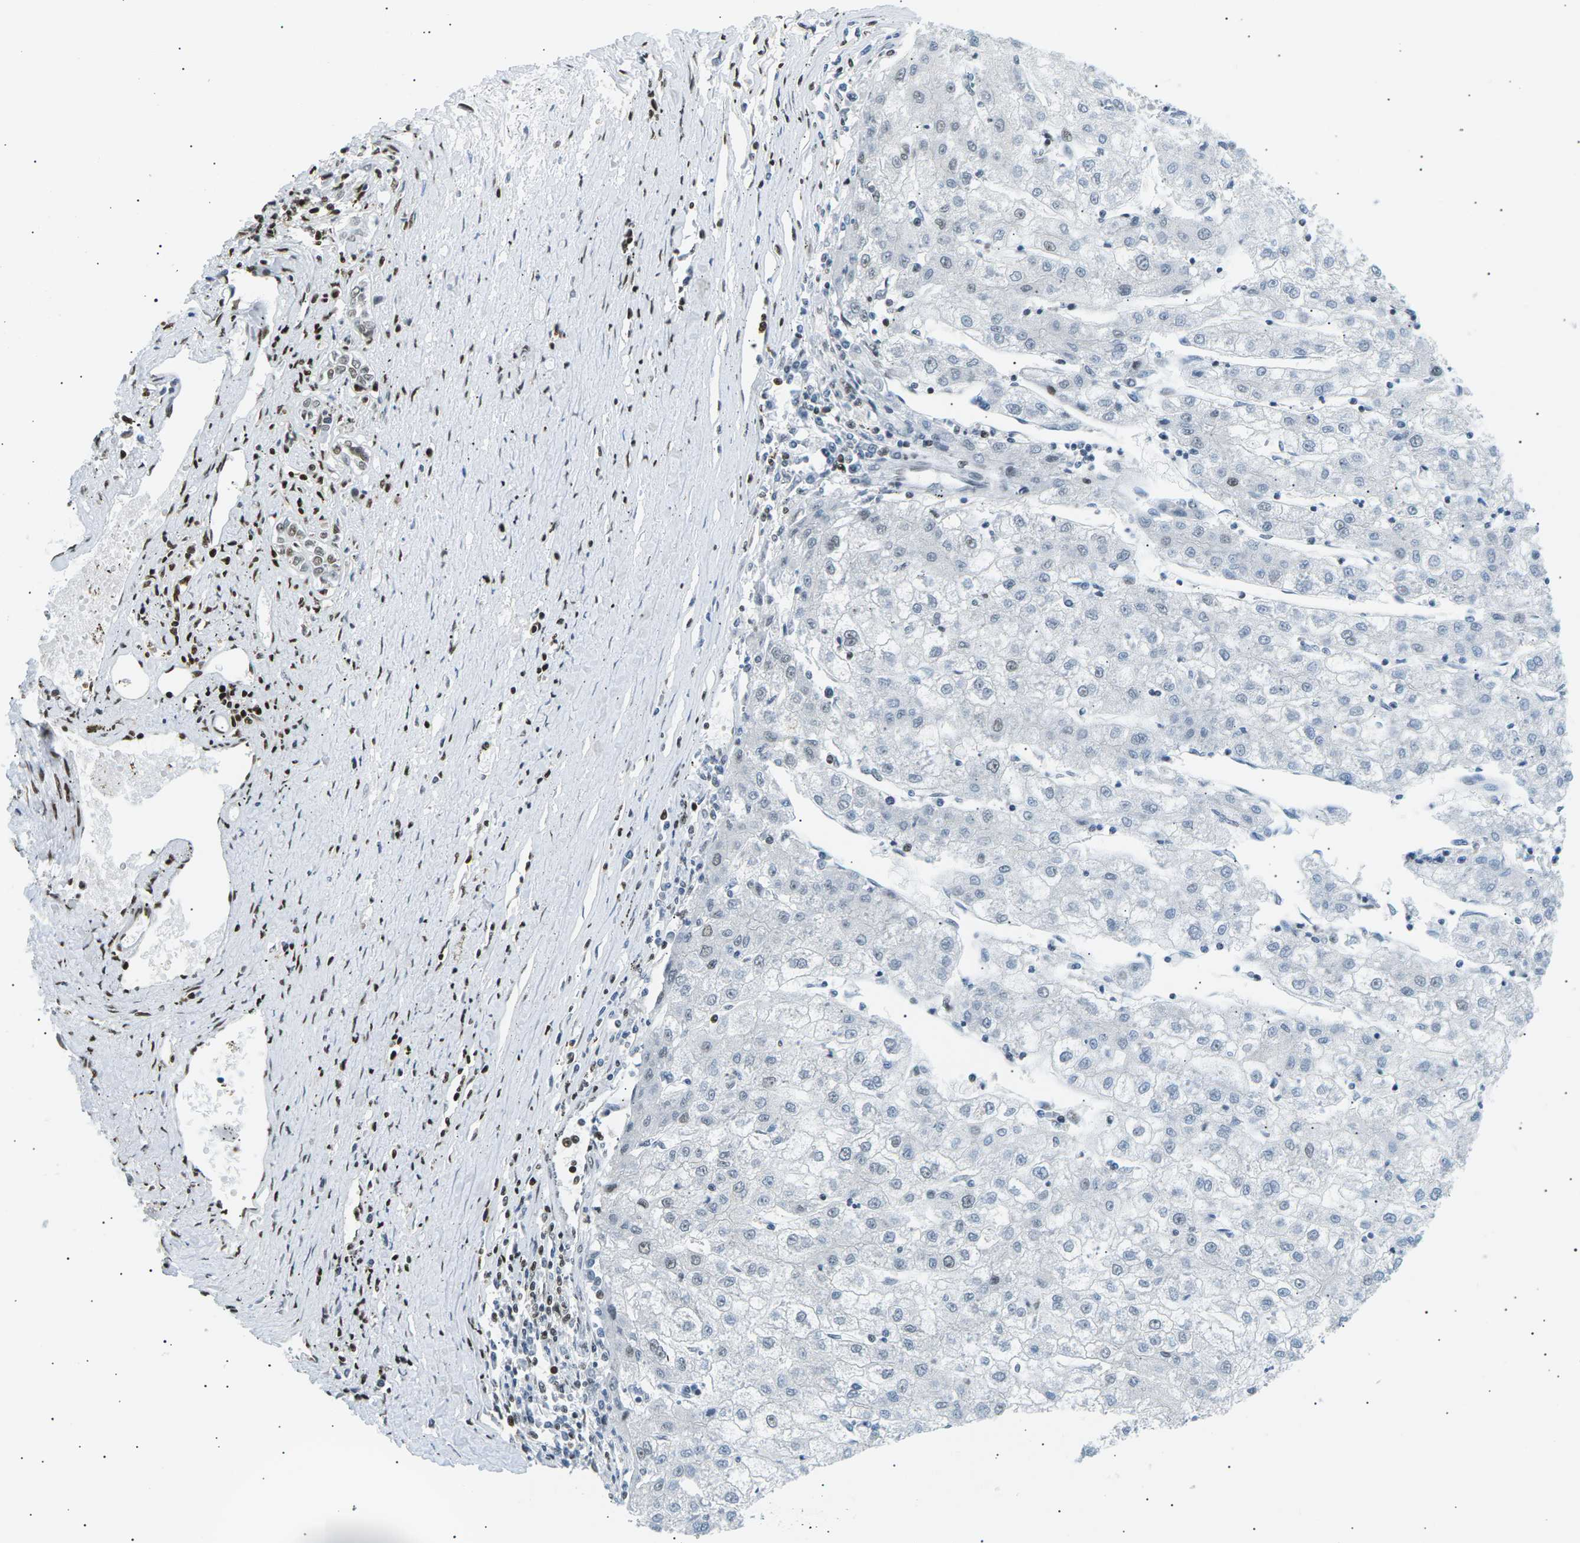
{"staining": {"intensity": "negative", "quantity": "none", "location": "none"}, "tissue": "liver cancer", "cell_type": "Tumor cells", "image_type": "cancer", "snomed": [{"axis": "morphology", "description": "Carcinoma, Hepatocellular, NOS"}, {"axis": "topography", "description": "Liver"}], "caption": "This is an immunohistochemistry histopathology image of human liver hepatocellular carcinoma. There is no positivity in tumor cells.", "gene": "RPA2", "patient": {"sex": "male", "age": 72}}